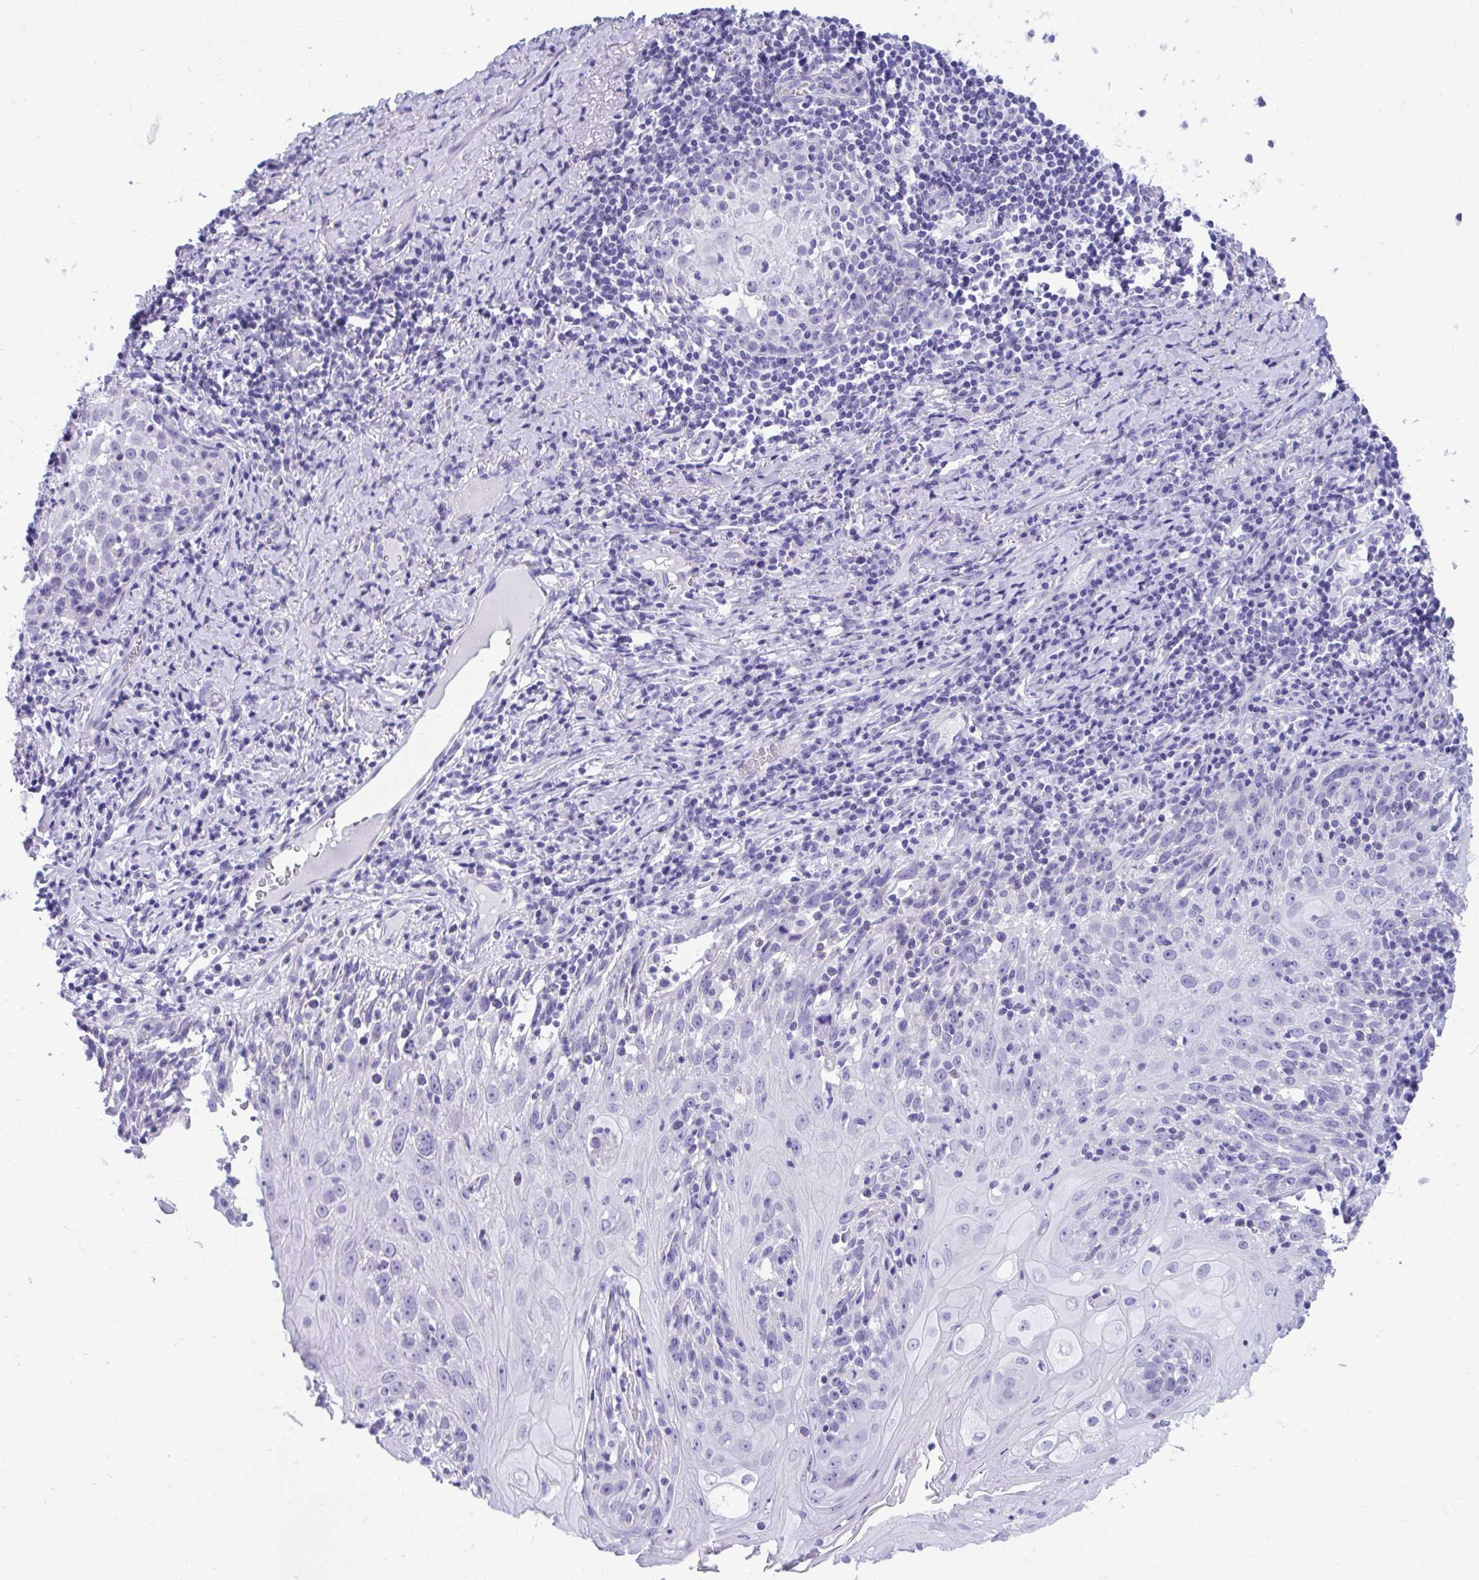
{"staining": {"intensity": "negative", "quantity": "none", "location": "none"}, "tissue": "skin cancer", "cell_type": "Tumor cells", "image_type": "cancer", "snomed": [{"axis": "morphology", "description": "Squamous cell carcinoma, NOS"}, {"axis": "topography", "description": "Skin"}, {"axis": "topography", "description": "Vulva"}], "caption": "Tumor cells show no significant expression in skin squamous cell carcinoma.", "gene": "SHISA8", "patient": {"sex": "female", "age": 76}}